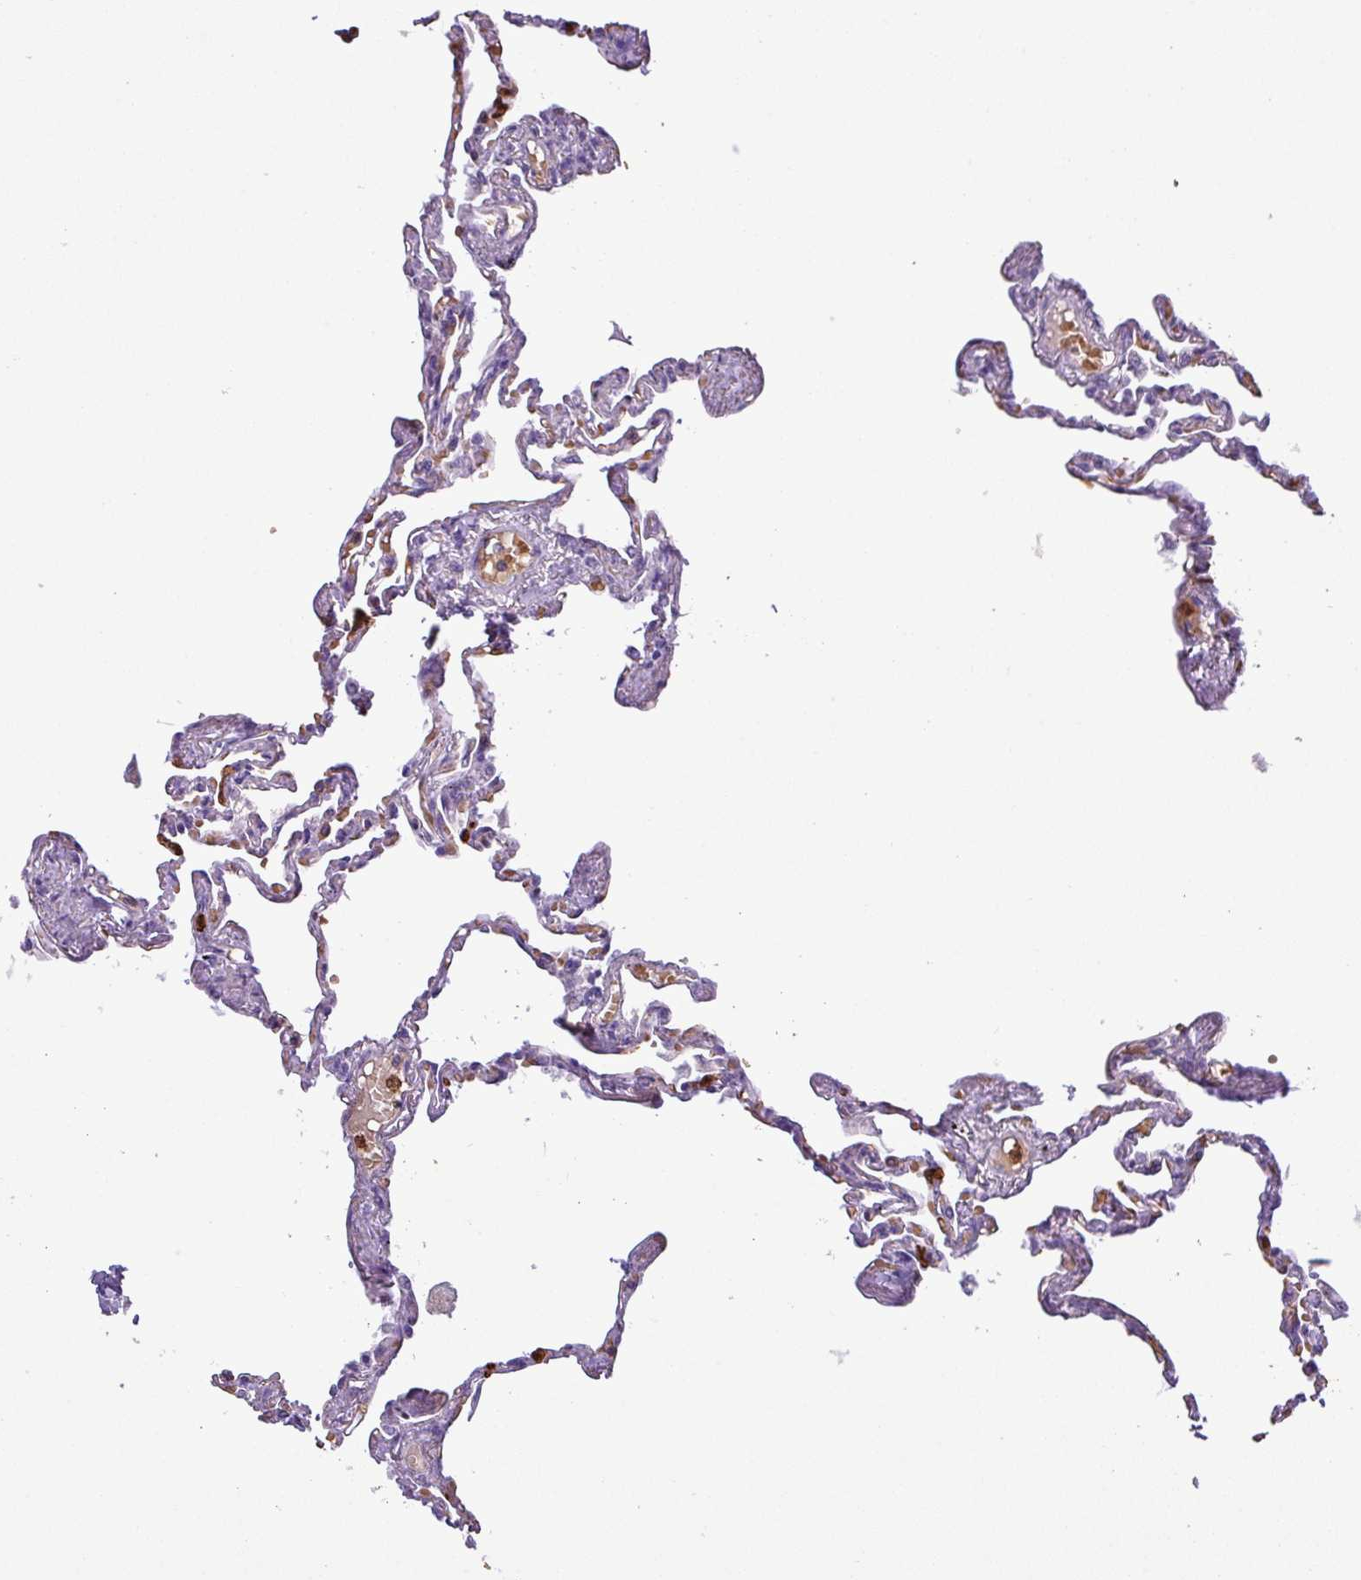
{"staining": {"intensity": "moderate", "quantity": "<25%", "location": "cytoplasmic/membranous"}, "tissue": "lung", "cell_type": "Alveolar cells", "image_type": "normal", "snomed": [{"axis": "morphology", "description": "Normal tissue, NOS"}, {"axis": "topography", "description": "Lung"}], "caption": "Immunohistochemical staining of unremarkable human lung demonstrates low levels of moderate cytoplasmic/membranous staining in approximately <25% of alveolar cells. The staining was performed using DAB, with brown indicating positive protein expression. Nuclei are stained blue with hematoxylin.", "gene": "MGAT4B", "patient": {"sex": "female", "age": 67}}